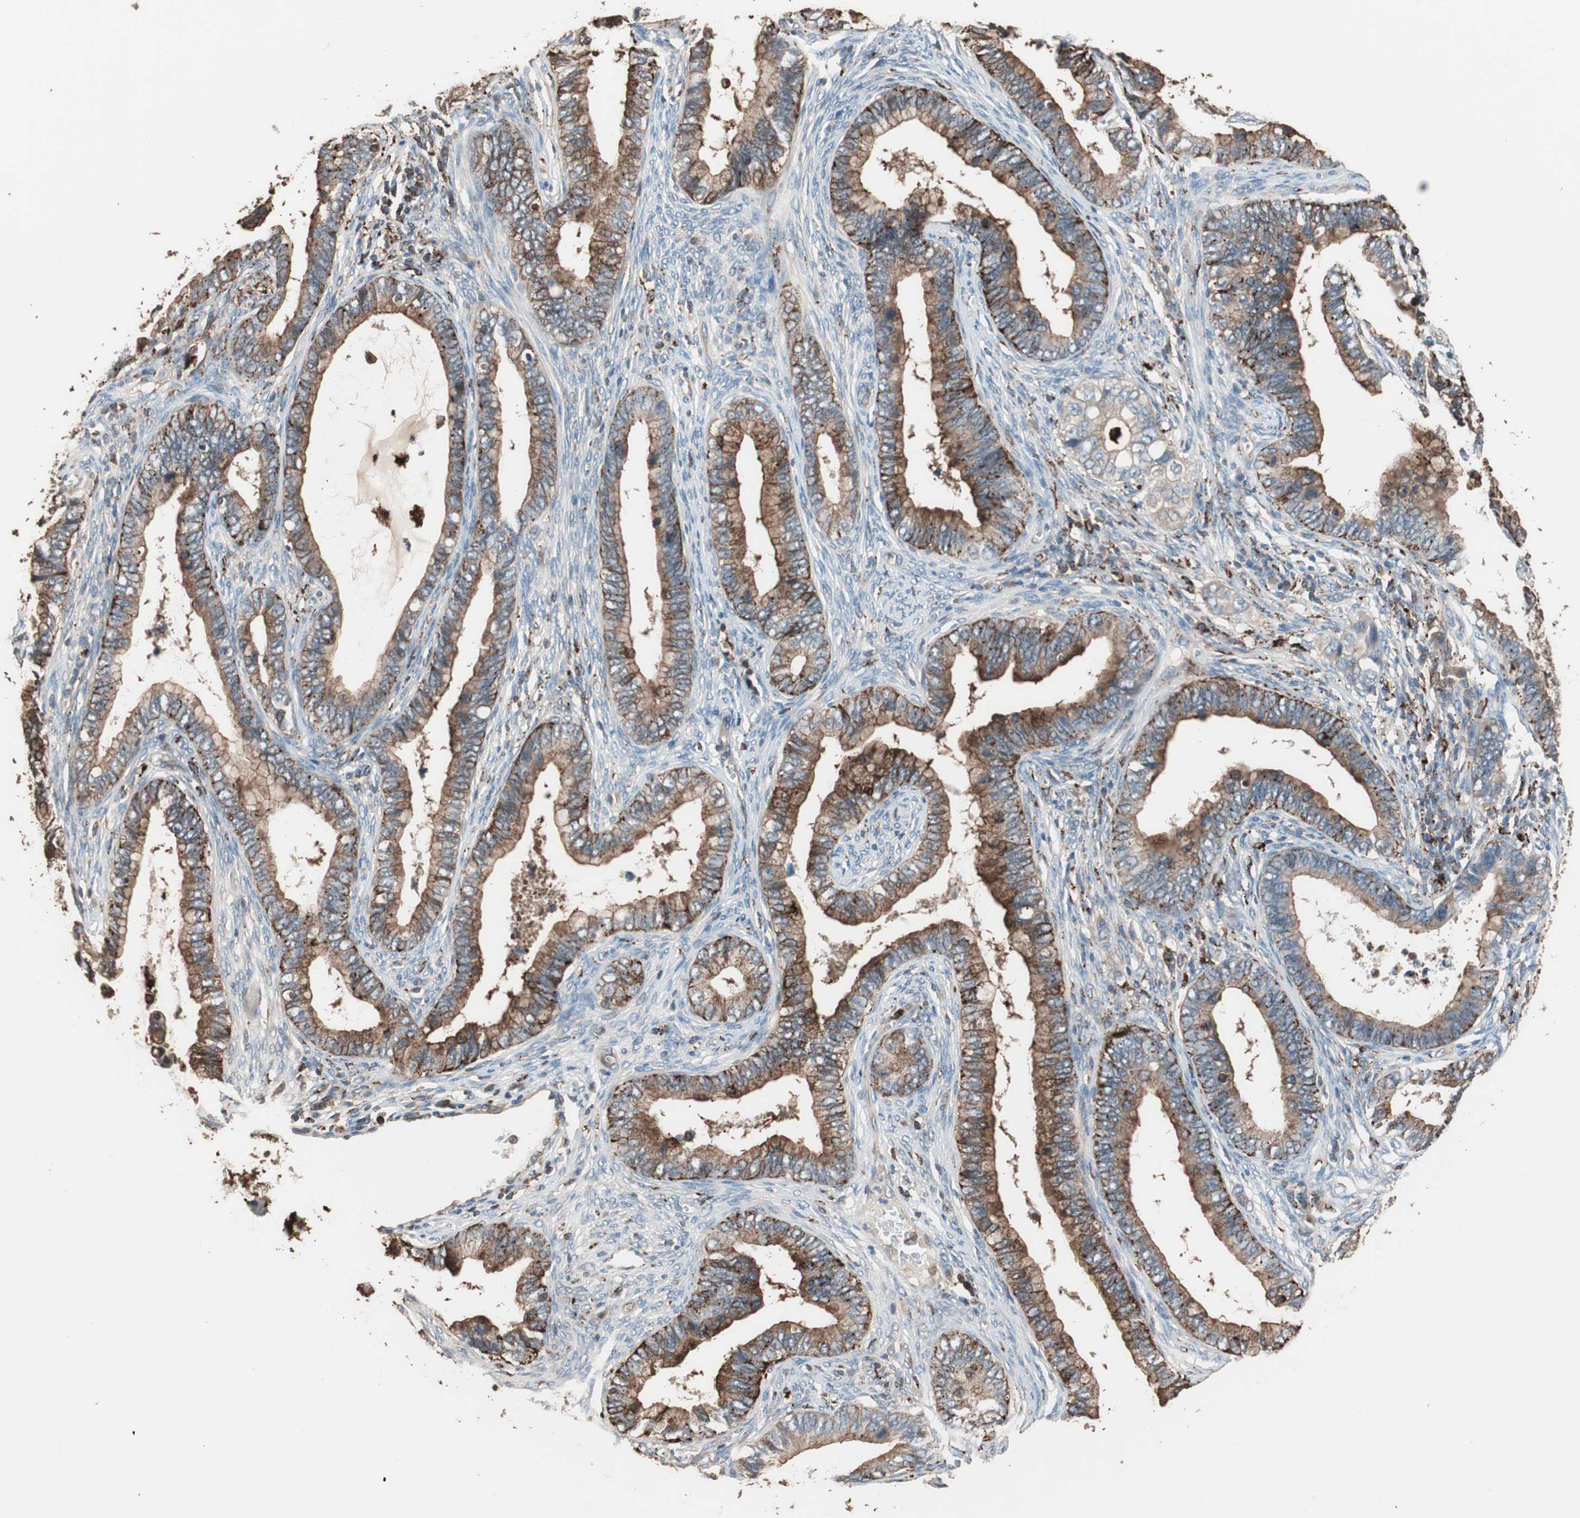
{"staining": {"intensity": "strong", "quantity": ">75%", "location": "cytoplasmic/membranous"}, "tissue": "cervical cancer", "cell_type": "Tumor cells", "image_type": "cancer", "snomed": [{"axis": "morphology", "description": "Adenocarcinoma, NOS"}, {"axis": "topography", "description": "Cervix"}], "caption": "The immunohistochemical stain shows strong cytoplasmic/membranous staining in tumor cells of cervical cancer (adenocarcinoma) tissue.", "gene": "CCT3", "patient": {"sex": "female", "age": 44}}